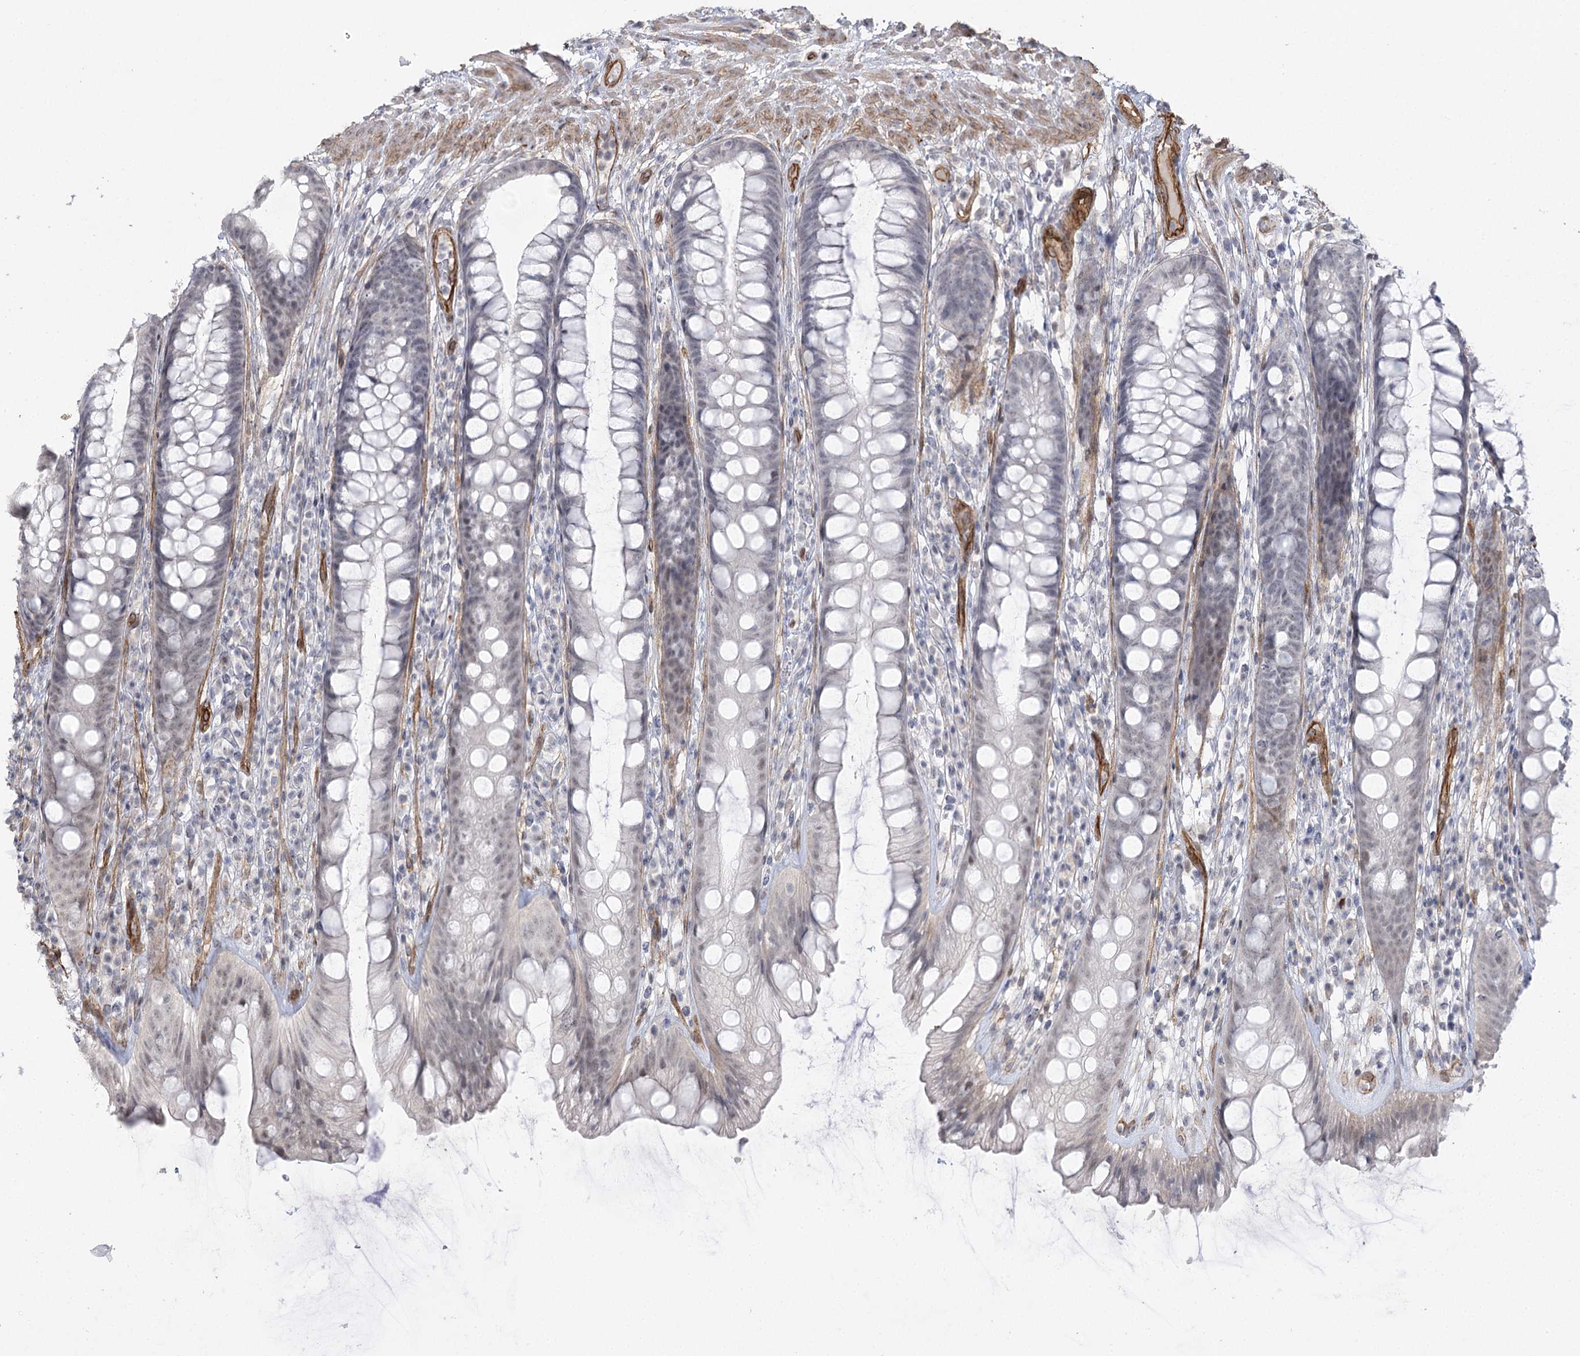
{"staining": {"intensity": "weak", "quantity": "25%-75%", "location": "nuclear"}, "tissue": "rectum", "cell_type": "Glandular cells", "image_type": "normal", "snomed": [{"axis": "morphology", "description": "Normal tissue, NOS"}, {"axis": "topography", "description": "Rectum"}], "caption": "A photomicrograph of human rectum stained for a protein demonstrates weak nuclear brown staining in glandular cells. The staining was performed using DAB (3,3'-diaminobenzidine) to visualize the protein expression in brown, while the nuclei were stained in blue with hematoxylin (Magnification: 20x).", "gene": "AMTN", "patient": {"sex": "male", "age": 74}}